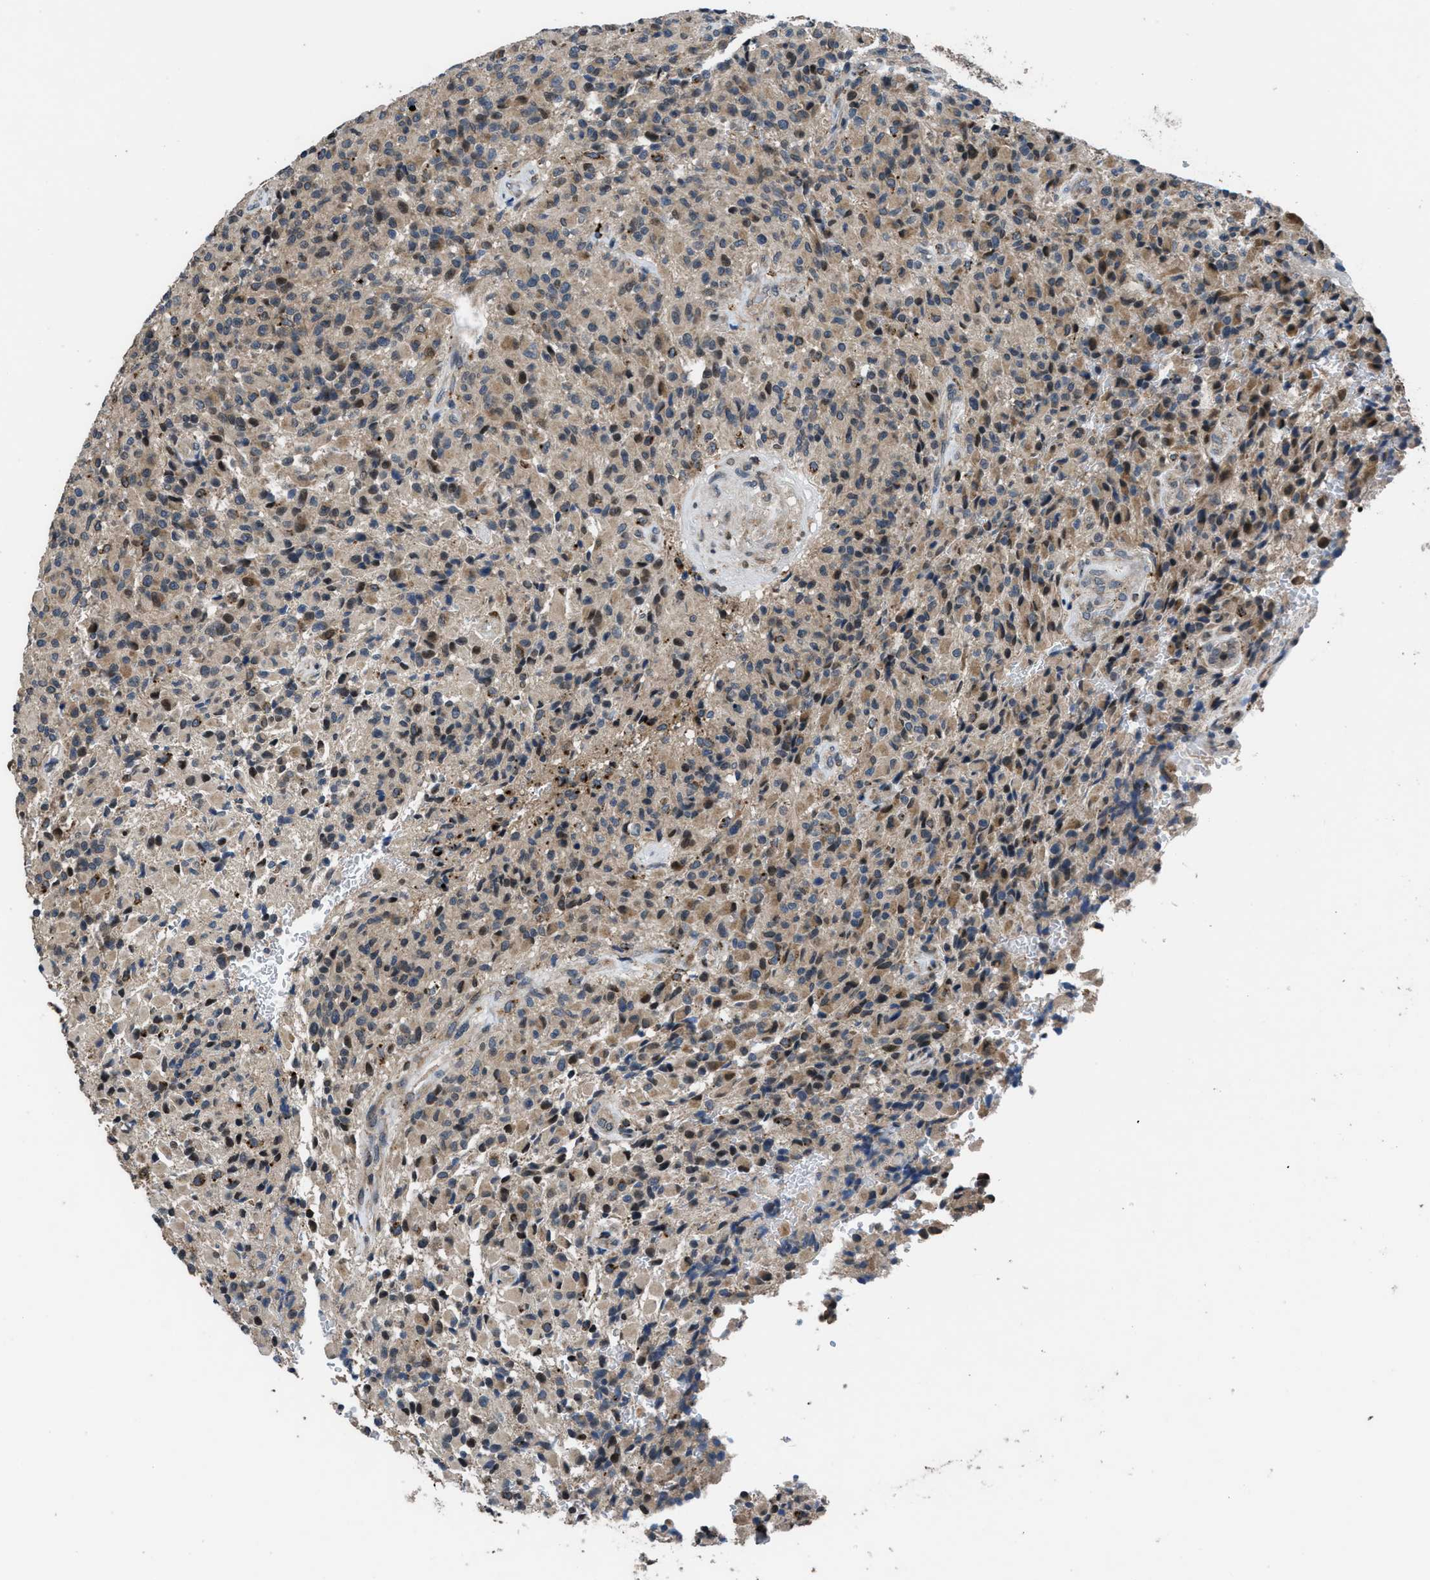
{"staining": {"intensity": "weak", "quantity": "25%-75%", "location": "cytoplasmic/membranous"}, "tissue": "glioma", "cell_type": "Tumor cells", "image_type": "cancer", "snomed": [{"axis": "morphology", "description": "Glioma, malignant, High grade"}, {"axis": "topography", "description": "Brain"}], "caption": "Approximately 25%-75% of tumor cells in glioma display weak cytoplasmic/membranous protein positivity as visualized by brown immunohistochemical staining.", "gene": "CTBS", "patient": {"sex": "male", "age": 71}}